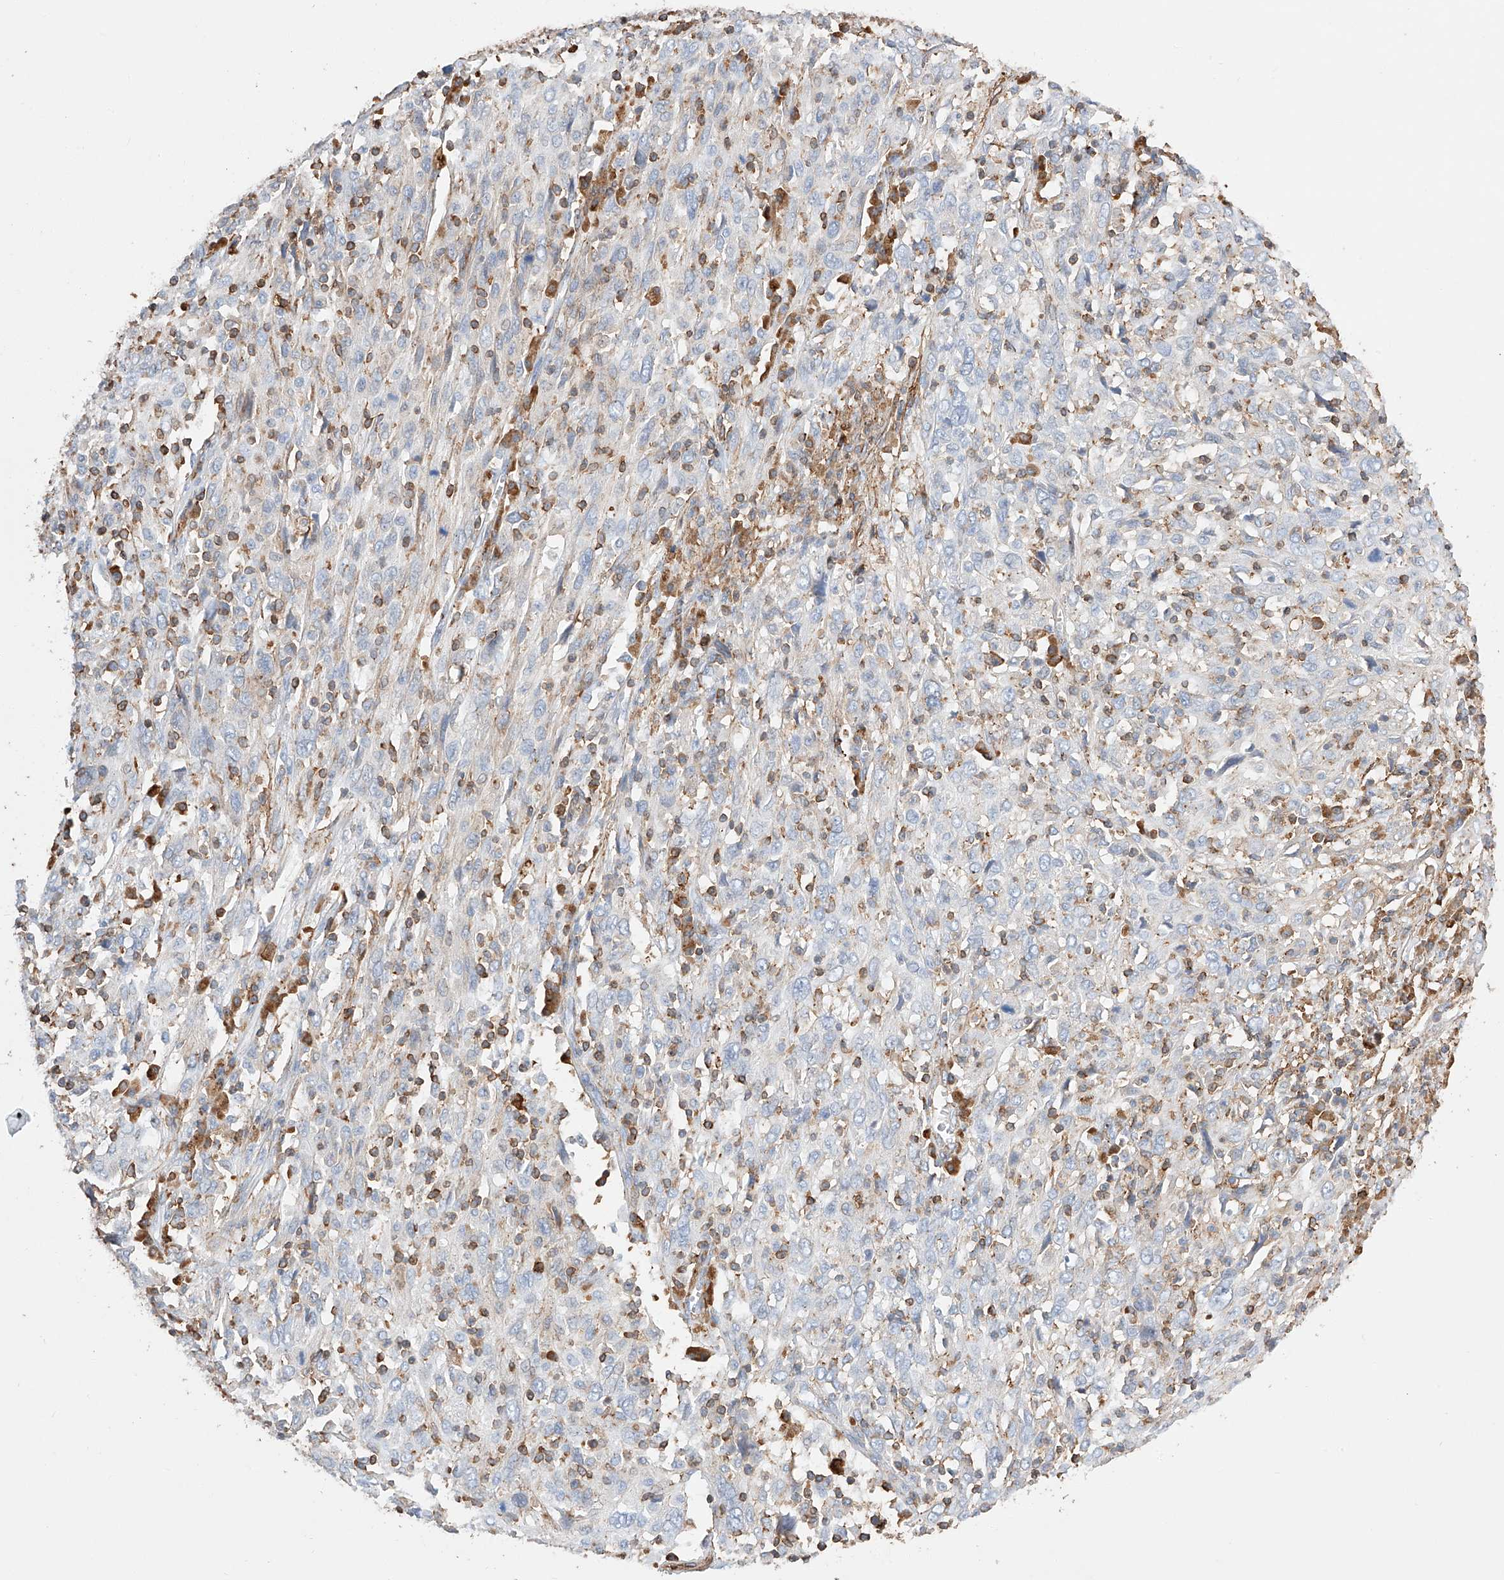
{"staining": {"intensity": "negative", "quantity": "none", "location": "none"}, "tissue": "cervical cancer", "cell_type": "Tumor cells", "image_type": "cancer", "snomed": [{"axis": "morphology", "description": "Squamous cell carcinoma, NOS"}, {"axis": "topography", "description": "Cervix"}], "caption": "Tumor cells show no significant protein staining in cervical cancer.", "gene": "WFS1", "patient": {"sex": "female", "age": 46}}